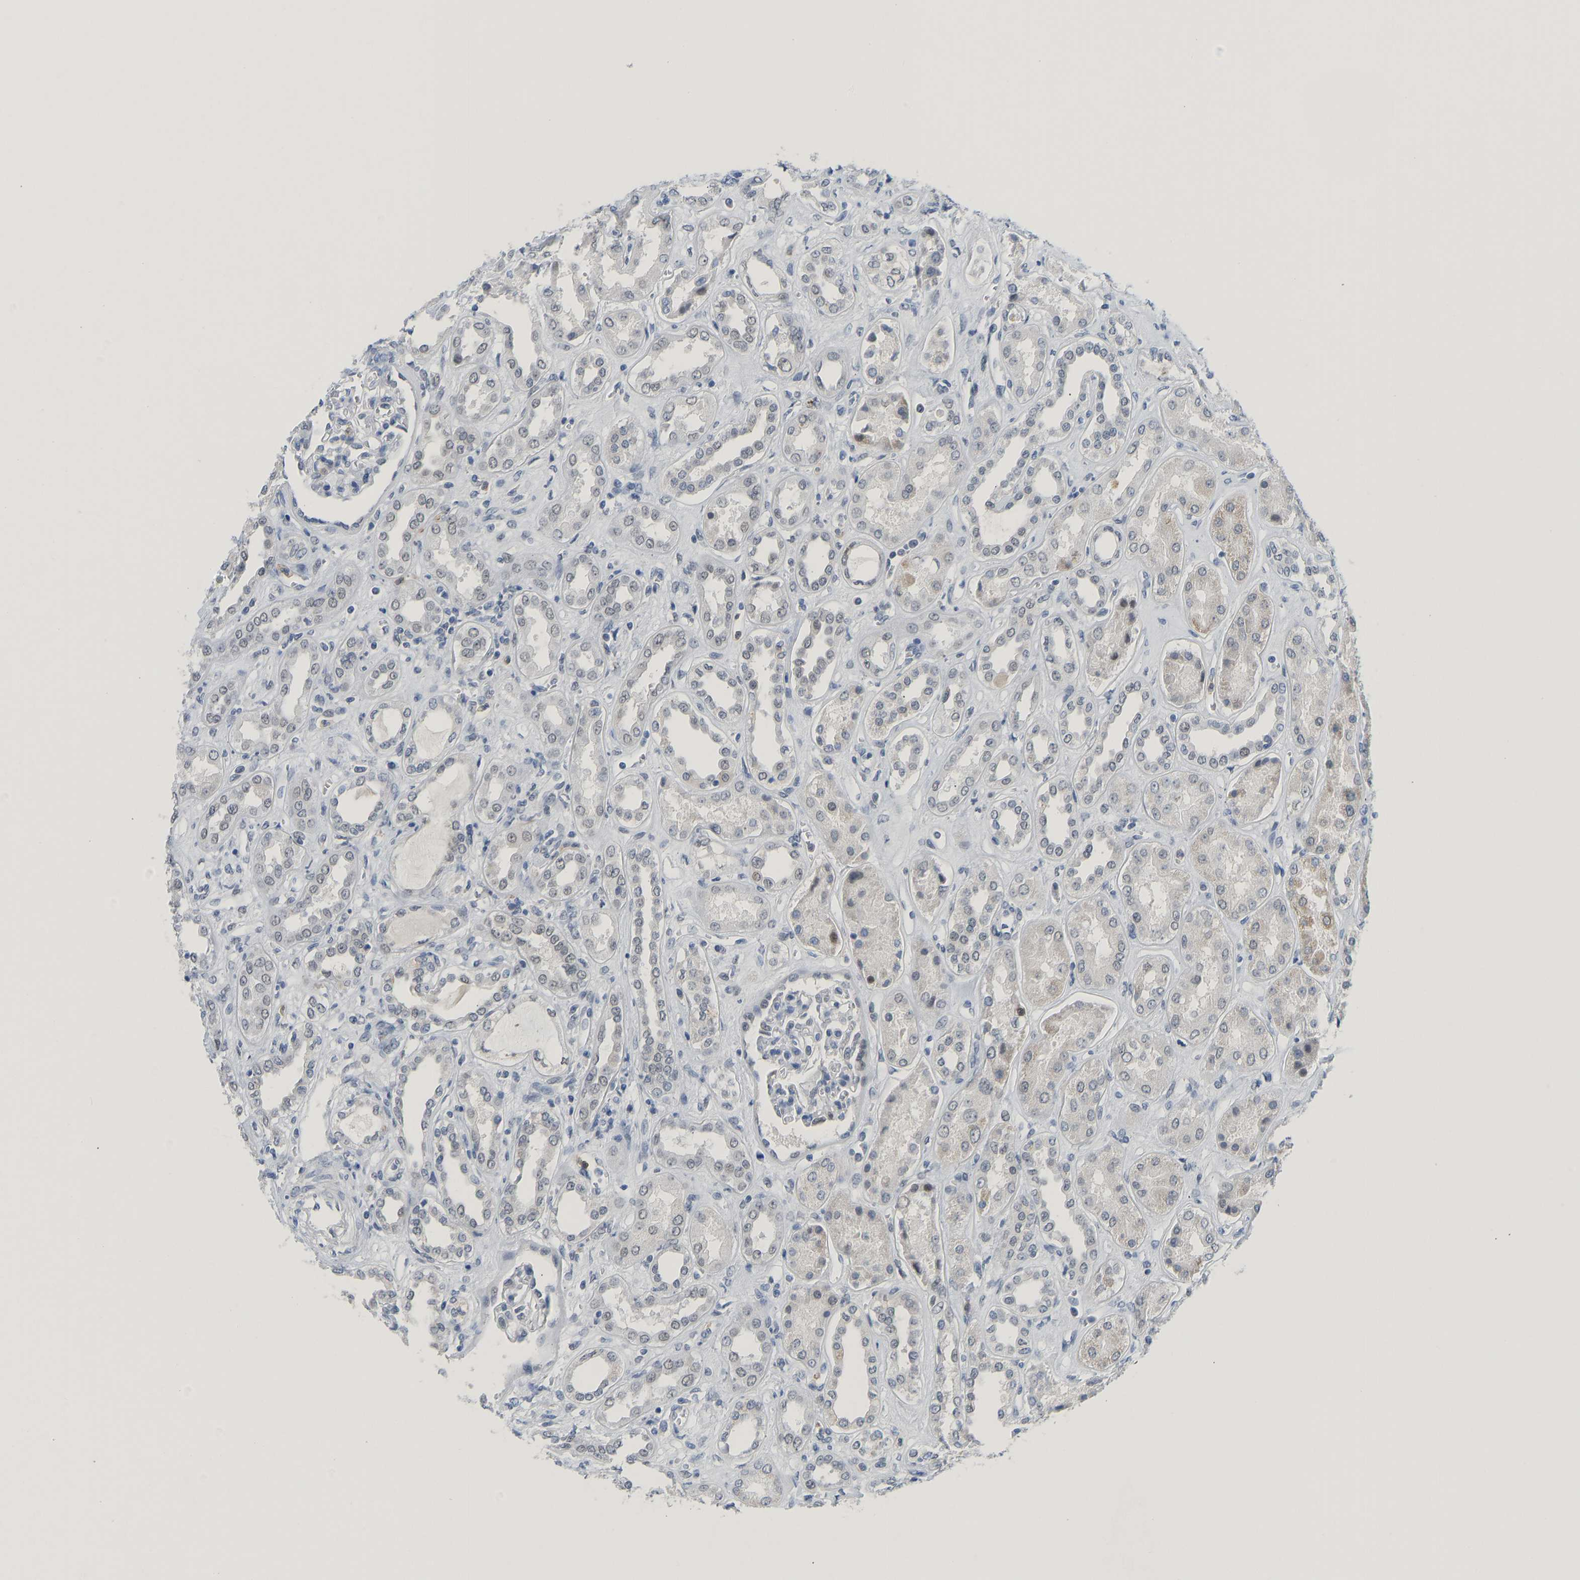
{"staining": {"intensity": "negative", "quantity": "none", "location": "none"}, "tissue": "kidney", "cell_type": "Cells in glomeruli", "image_type": "normal", "snomed": [{"axis": "morphology", "description": "Normal tissue, NOS"}, {"axis": "topography", "description": "Kidney"}], "caption": "IHC of normal kidney demonstrates no expression in cells in glomeruli.", "gene": "TXNDC2", "patient": {"sex": "male", "age": 59}}